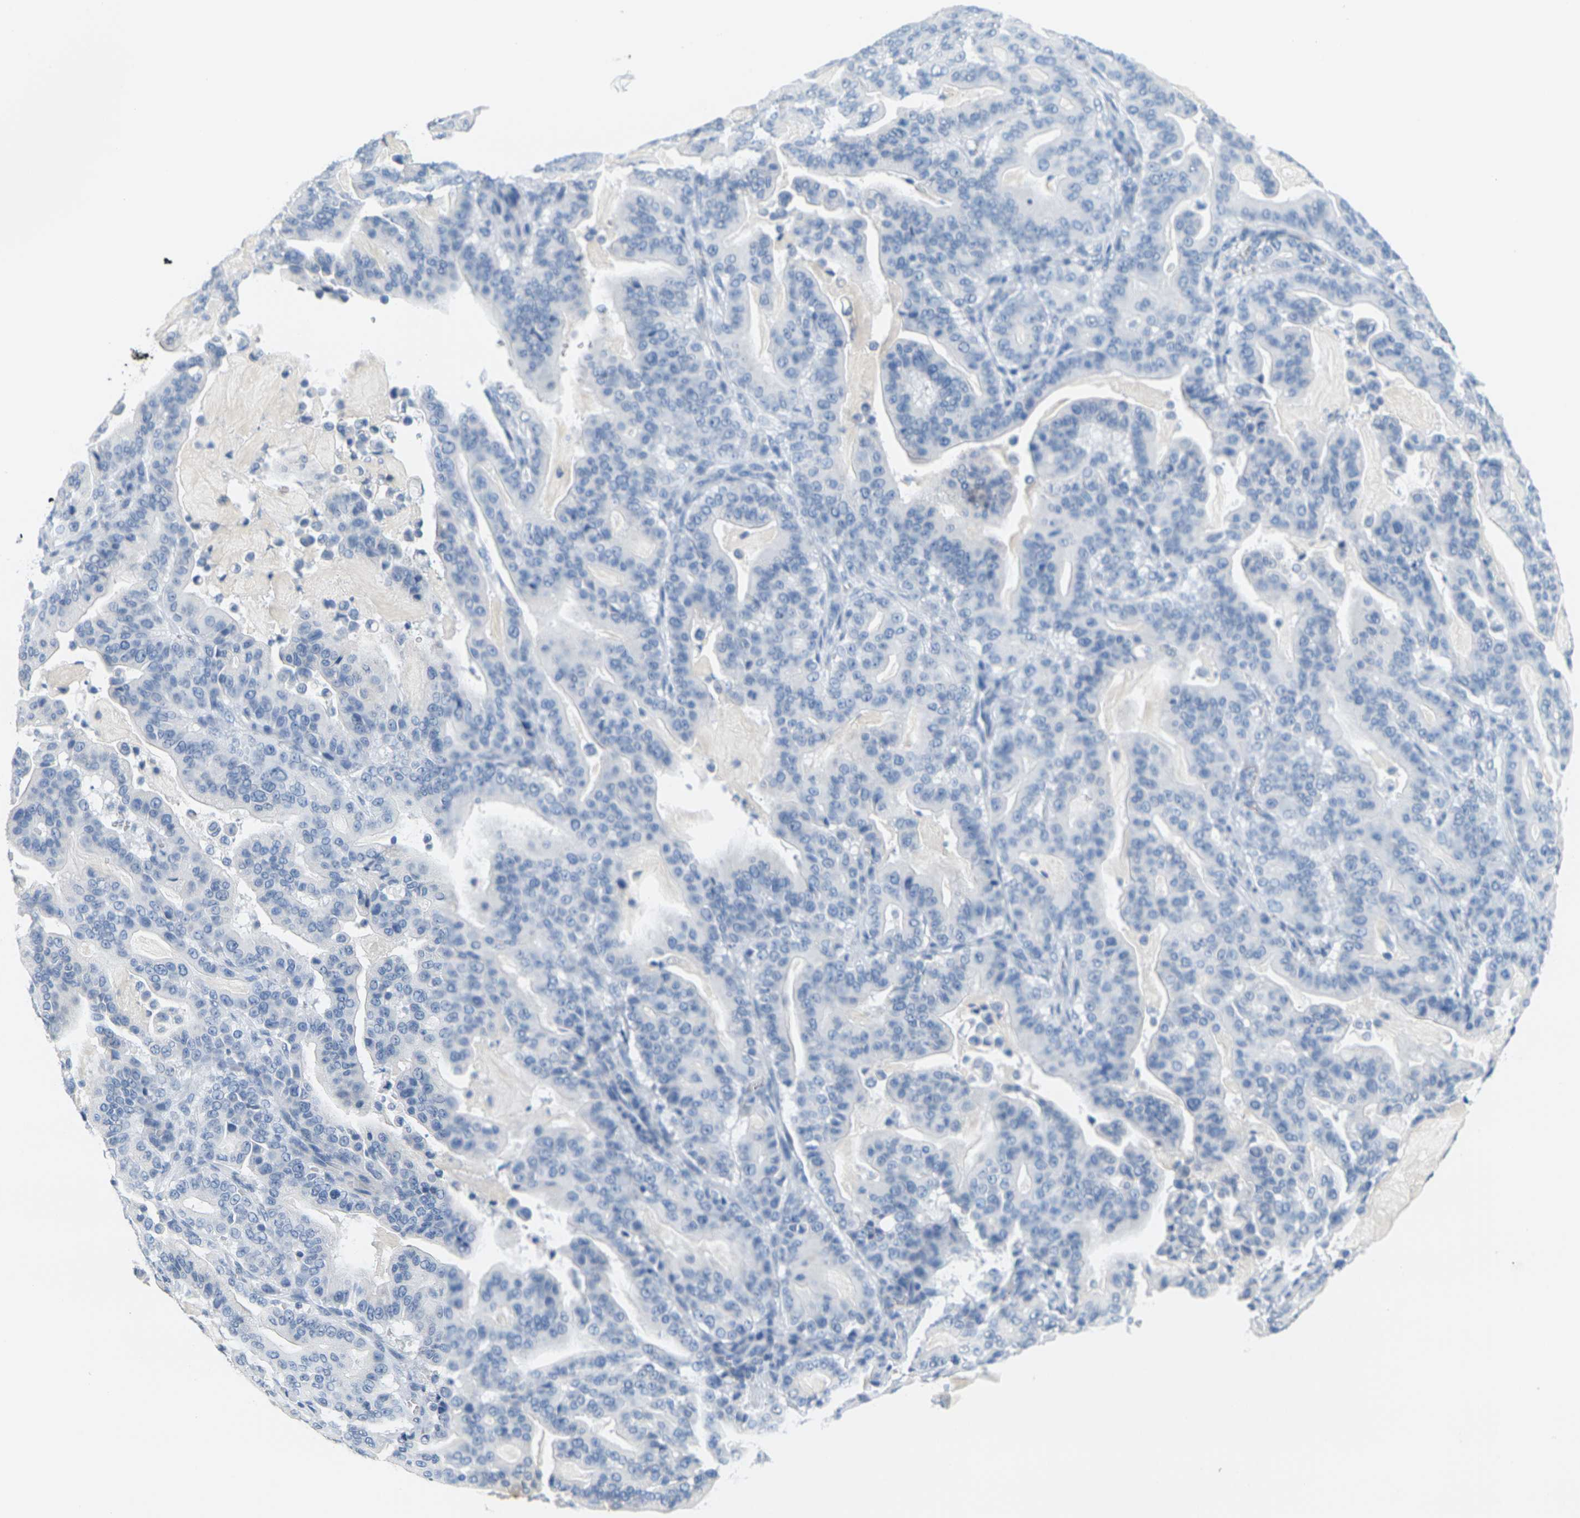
{"staining": {"intensity": "negative", "quantity": "none", "location": "none"}, "tissue": "pancreatic cancer", "cell_type": "Tumor cells", "image_type": "cancer", "snomed": [{"axis": "morphology", "description": "Adenocarcinoma, NOS"}, {"axis": "topography", "description": "Pancreas"}], "caption": "Tumor cells are negative for brown protein staining in adenocarcinoma (pancreatic).", "gene": "CTAG1A", "patient": {"sex": "male", "age": 63}}